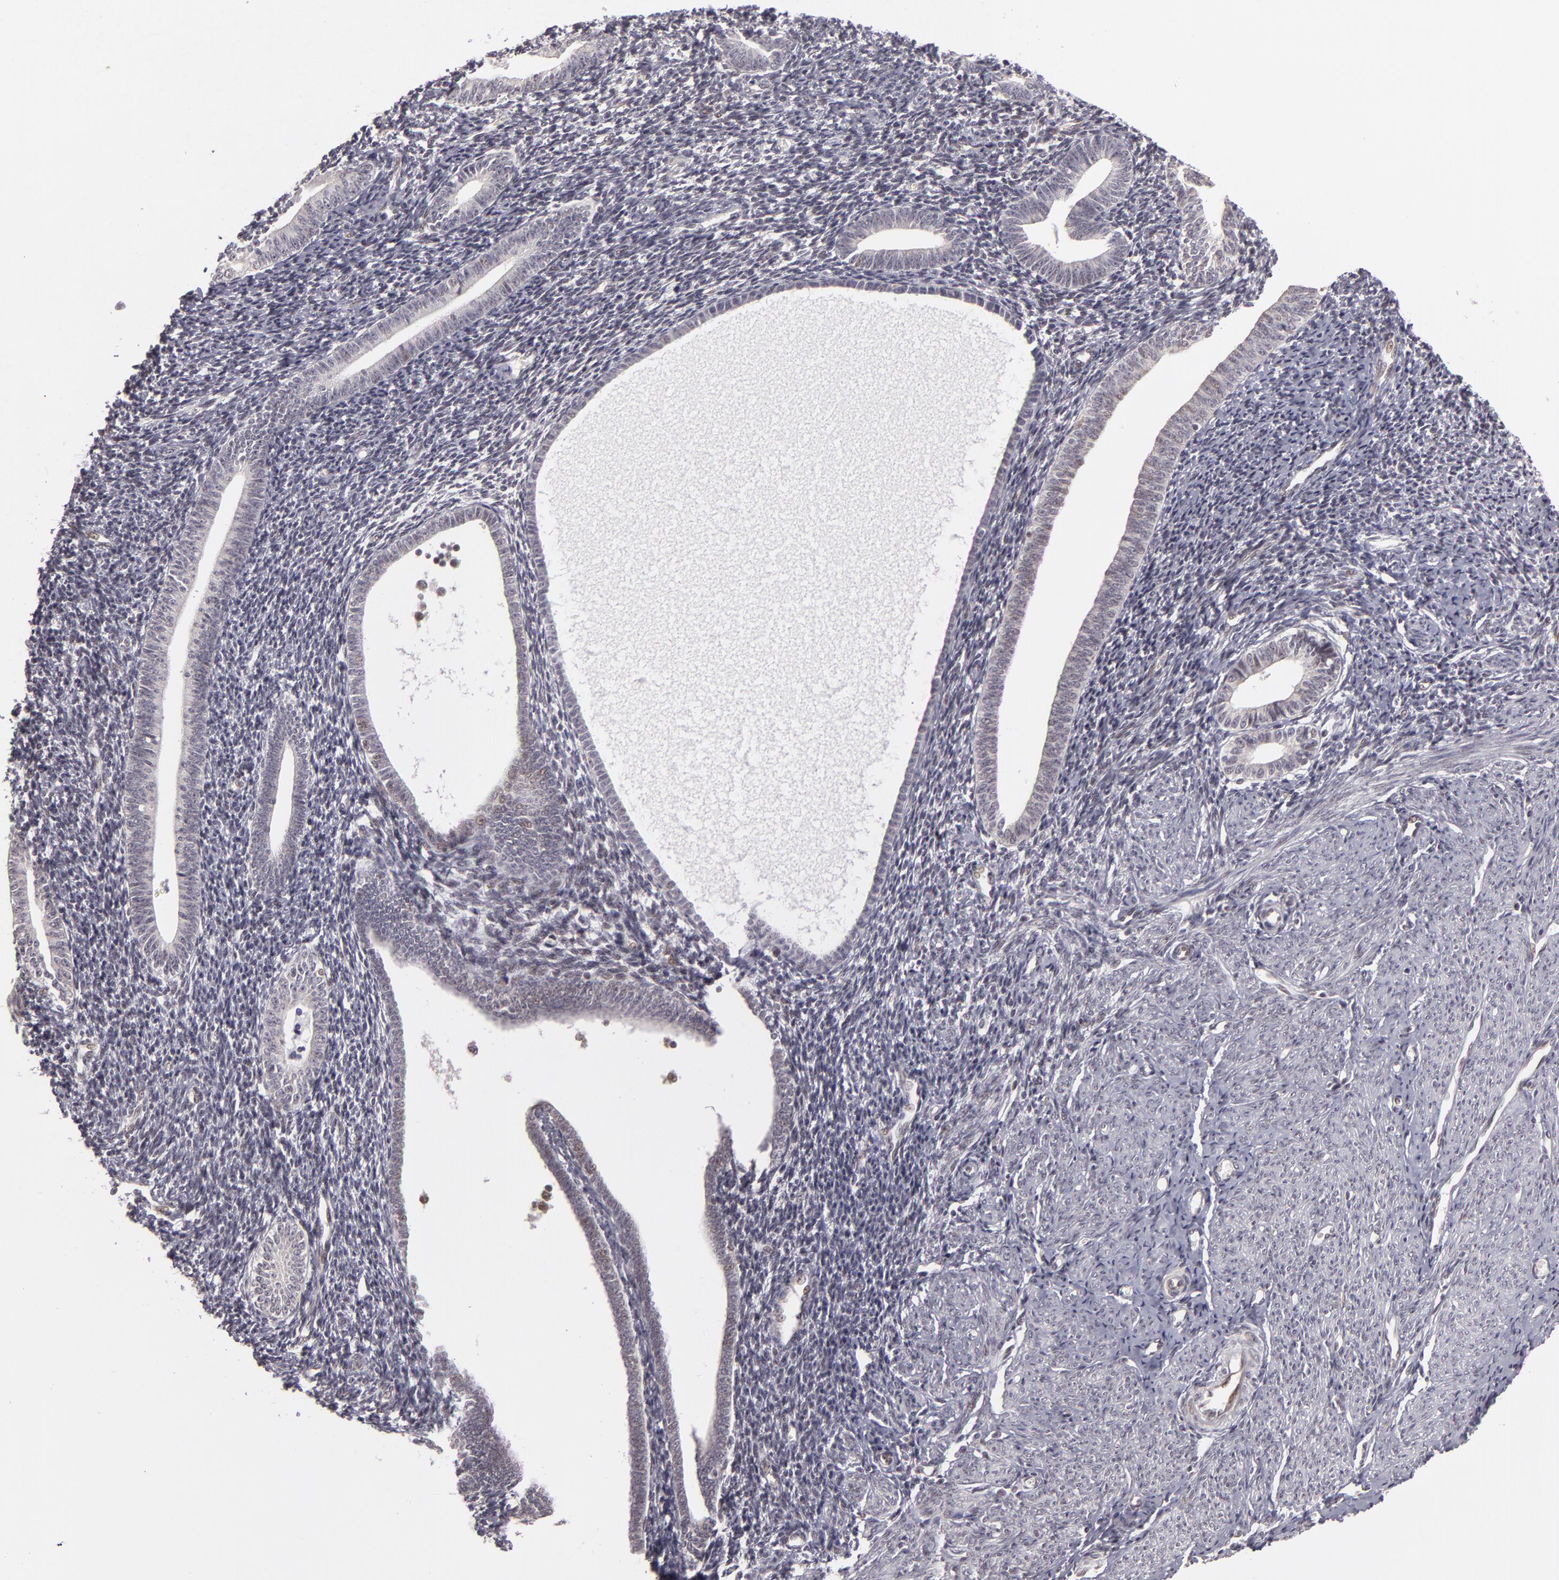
{"staining": {"intensity": "negative", "quantity": "none", "location": "none"}, "tissue": "endometrium", "cell_type": "Cells in endometrial stroma", "image_type": "normal", "snomed": [{"axis": "morphology", "description": "Normal tissue, NOS"}, {"axis": "topography", "description": "Endometrium"}], "caption": "This is an immunohistochemistry histopathology image of normal endometrium. There is no staining in cells in endometrial stroma.", "gene": "ZNF133", "patient": {"sex": "female", "age": 52}}